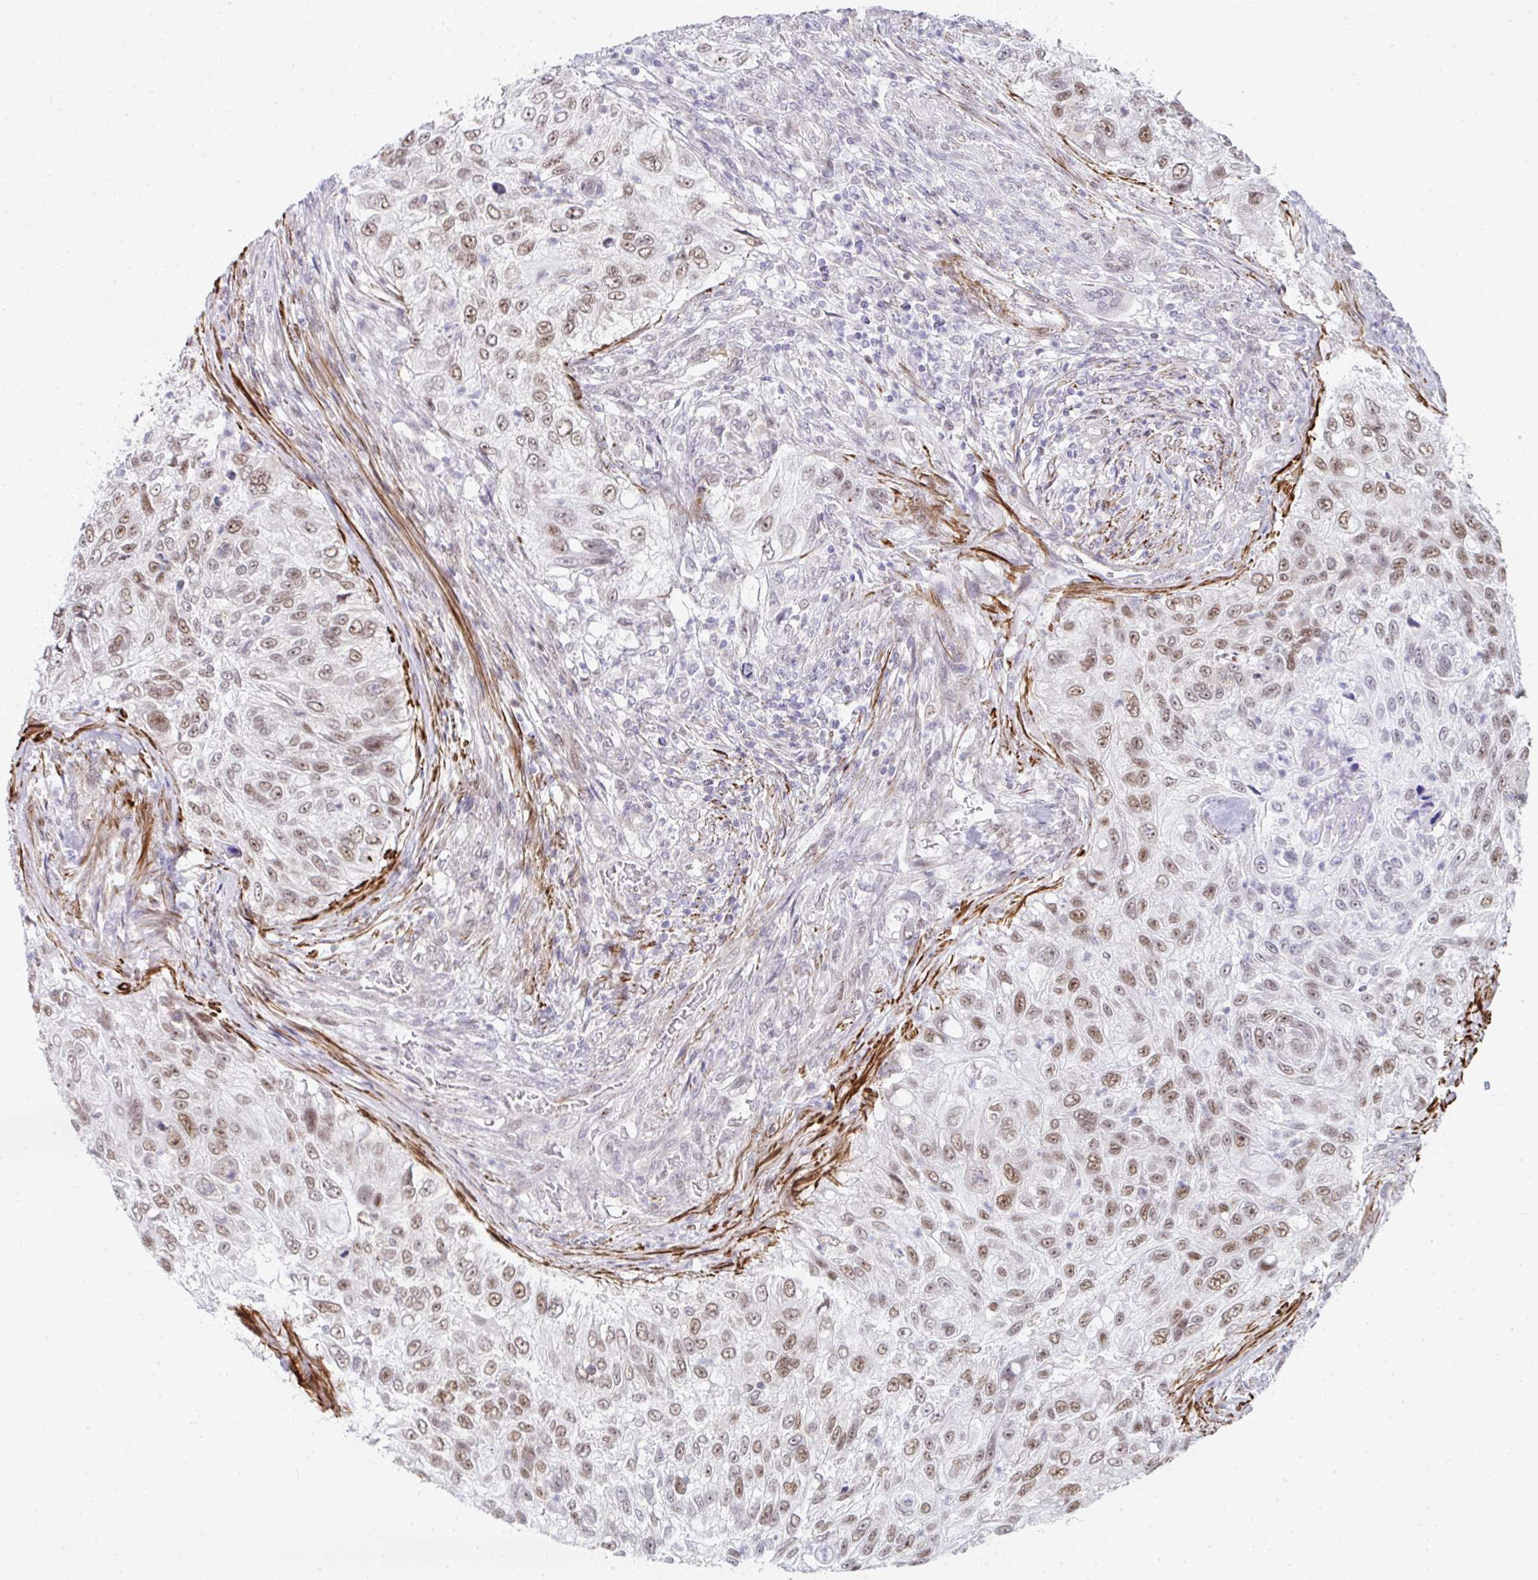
{"staining": {"intensity": "weak", "quantity": ">75%", "location": "nuclear"}, "tissue": "urothelial cancer", "cell_type": "Tumor cells", "image_type": "cancer", "snomed": [{"axis": "morphology", "description": "Urothelial carcinoma, High grade"}, {"axis": "topography", "description": "Urinary bladder"}], "caption": "A low amount of weak nuclear positivity is identified in about >75% of tumor cells in high-grade urothelial carcinoma tissue.", "gene": "GINS2", "patient": {"sex": "female", "age": 60}}